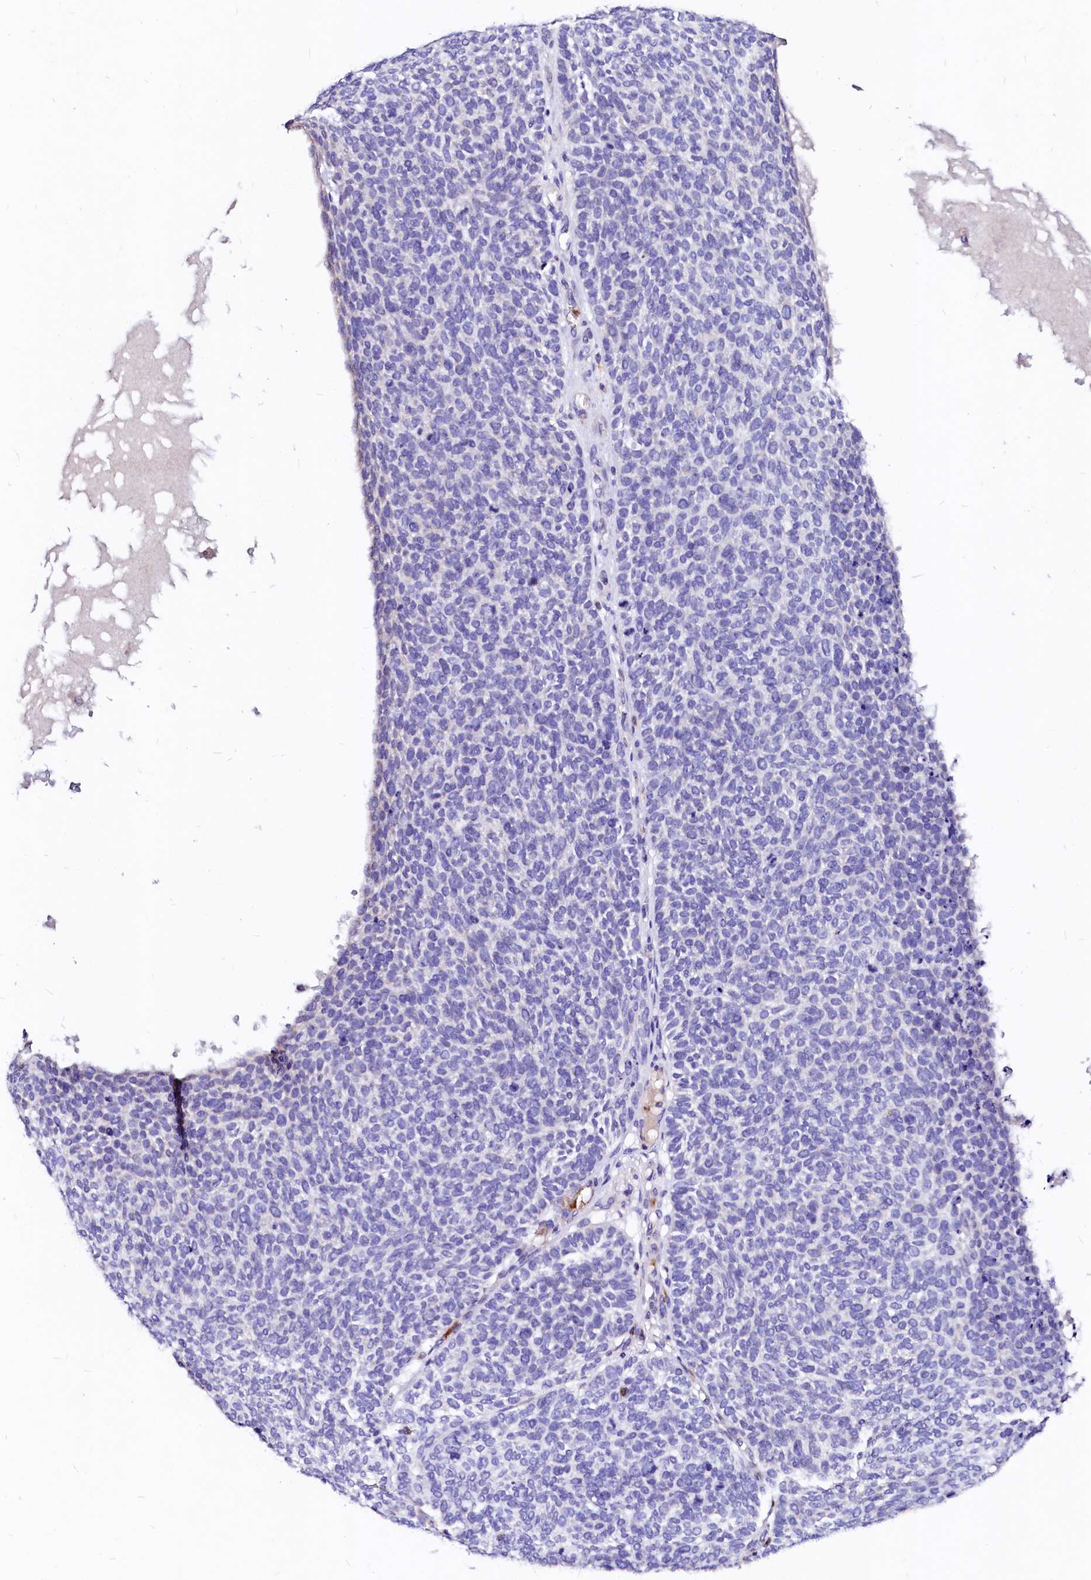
{"staining": {"intensity": "negative", "quantity": "none", "location": "none"}, "tissue": "skin cancer", "cell_type": "Tumor cells", "image_type": "cancer", "snomed": [{"axis": "morphology", "description": "Squamous cell carcinoma, NOS"}, {"axis": "topography", "description": "Skin"}], "caption": "Immunohistochemistry (IHC) photomicrograph of neoplastic tissue: skin squamous cell carcinoma stained with DAB displays no significant protein expression in tumor cells.", "gene": "RAB27A", "patient": {"sex": "female", "age": 90}}